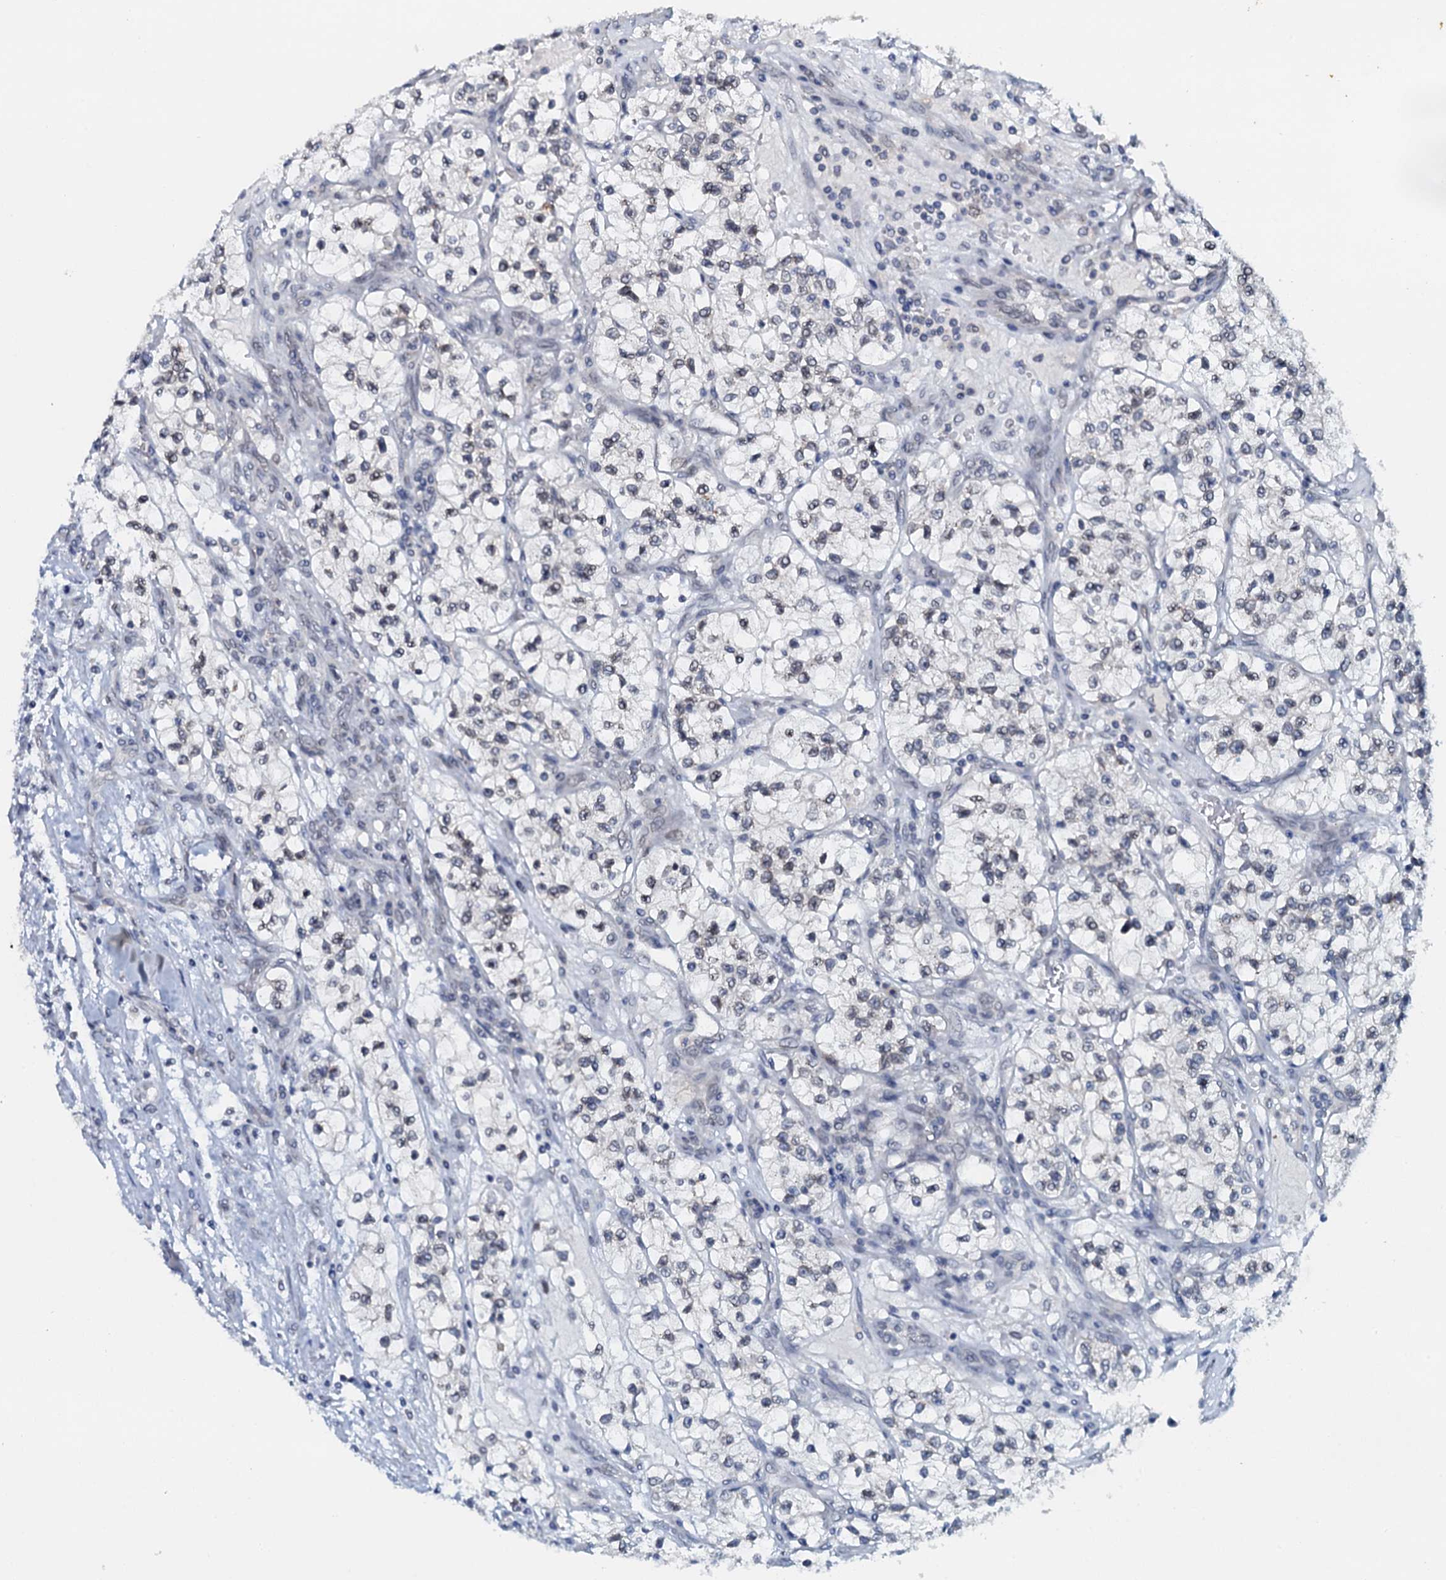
{"staining": {"intensity": "negative", "quantity": "none", "location": "none"}, "tissue": "renal cancer", "cell_type": "Tumor cells", "image_type": "cancer", "snomed": [{"axis": "morphology", "description": "Adenocarcinoma, NOS"}, {"axis": "topography", "description": "Kidney"}], "caption": "This image is of renal cancer (adenocarcinoma) stained with immunohistochemistry to label a protein in brown with the nuclei are counter-stained blue. There is no expression in tumor cells. The staining was performed using DAB to visualize the protein expression in brown, while the nuclei were stained in blue with hematoxylin (Magnification: 20x).", "gene": "SNTA1", "patient": {"sex": "female", "age": 57}}